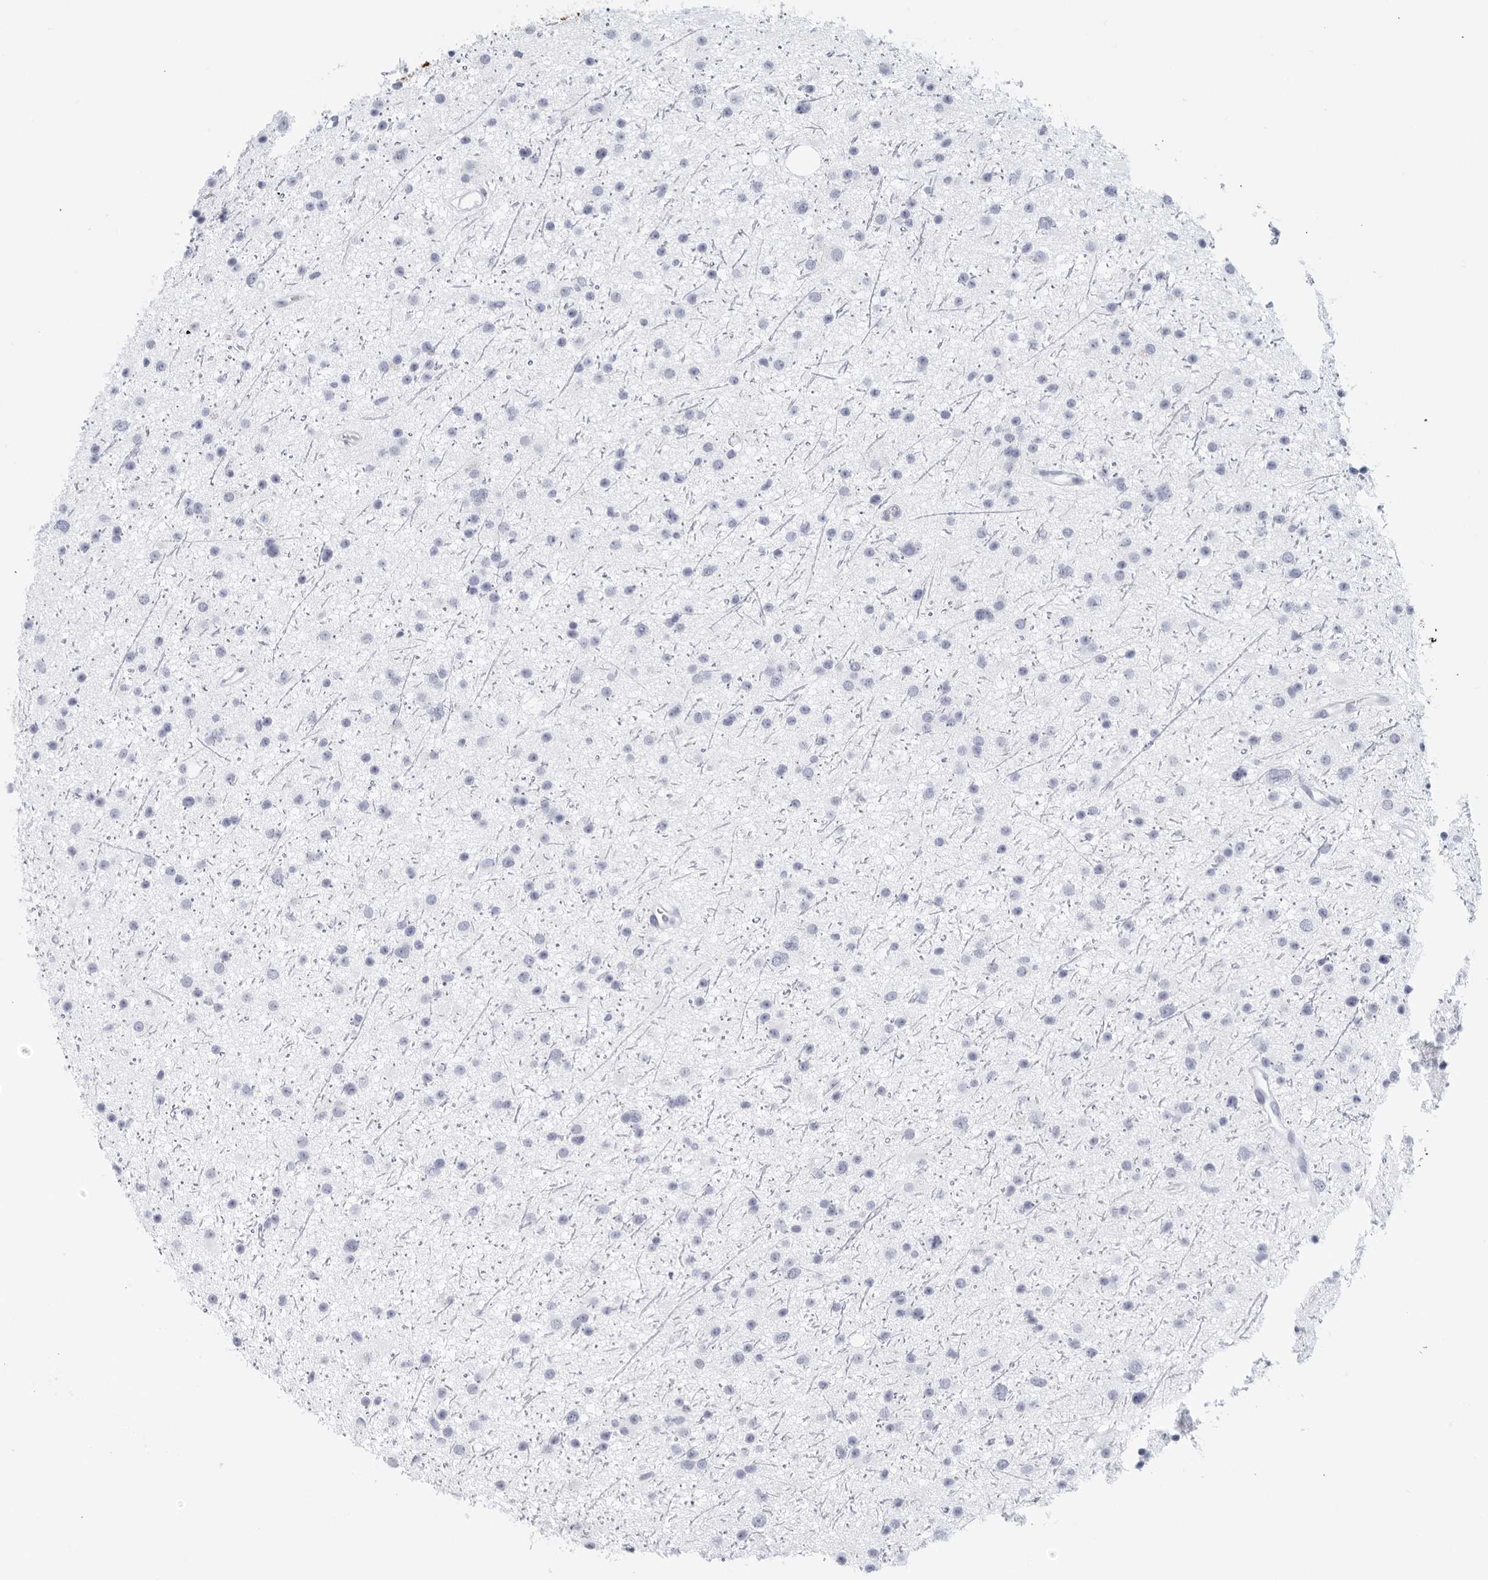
{"staining": {"intensity": "negative", "quantity": "none", "location": "none"}, "tissue": "glioma", "cell_type": "Tumor cells", "image_type": "cancer", "snomed": [{"axis": "morphology", "description": "Glioma, malignant, Low grade"}, {"axis": "topography", "description": "Cerebral cortex"}], "caption": "There is no significant expression in tumor cells of malignant low-grade glioma.", "gene": "FGG", "patient": {"sex": "female", "age": 39}}